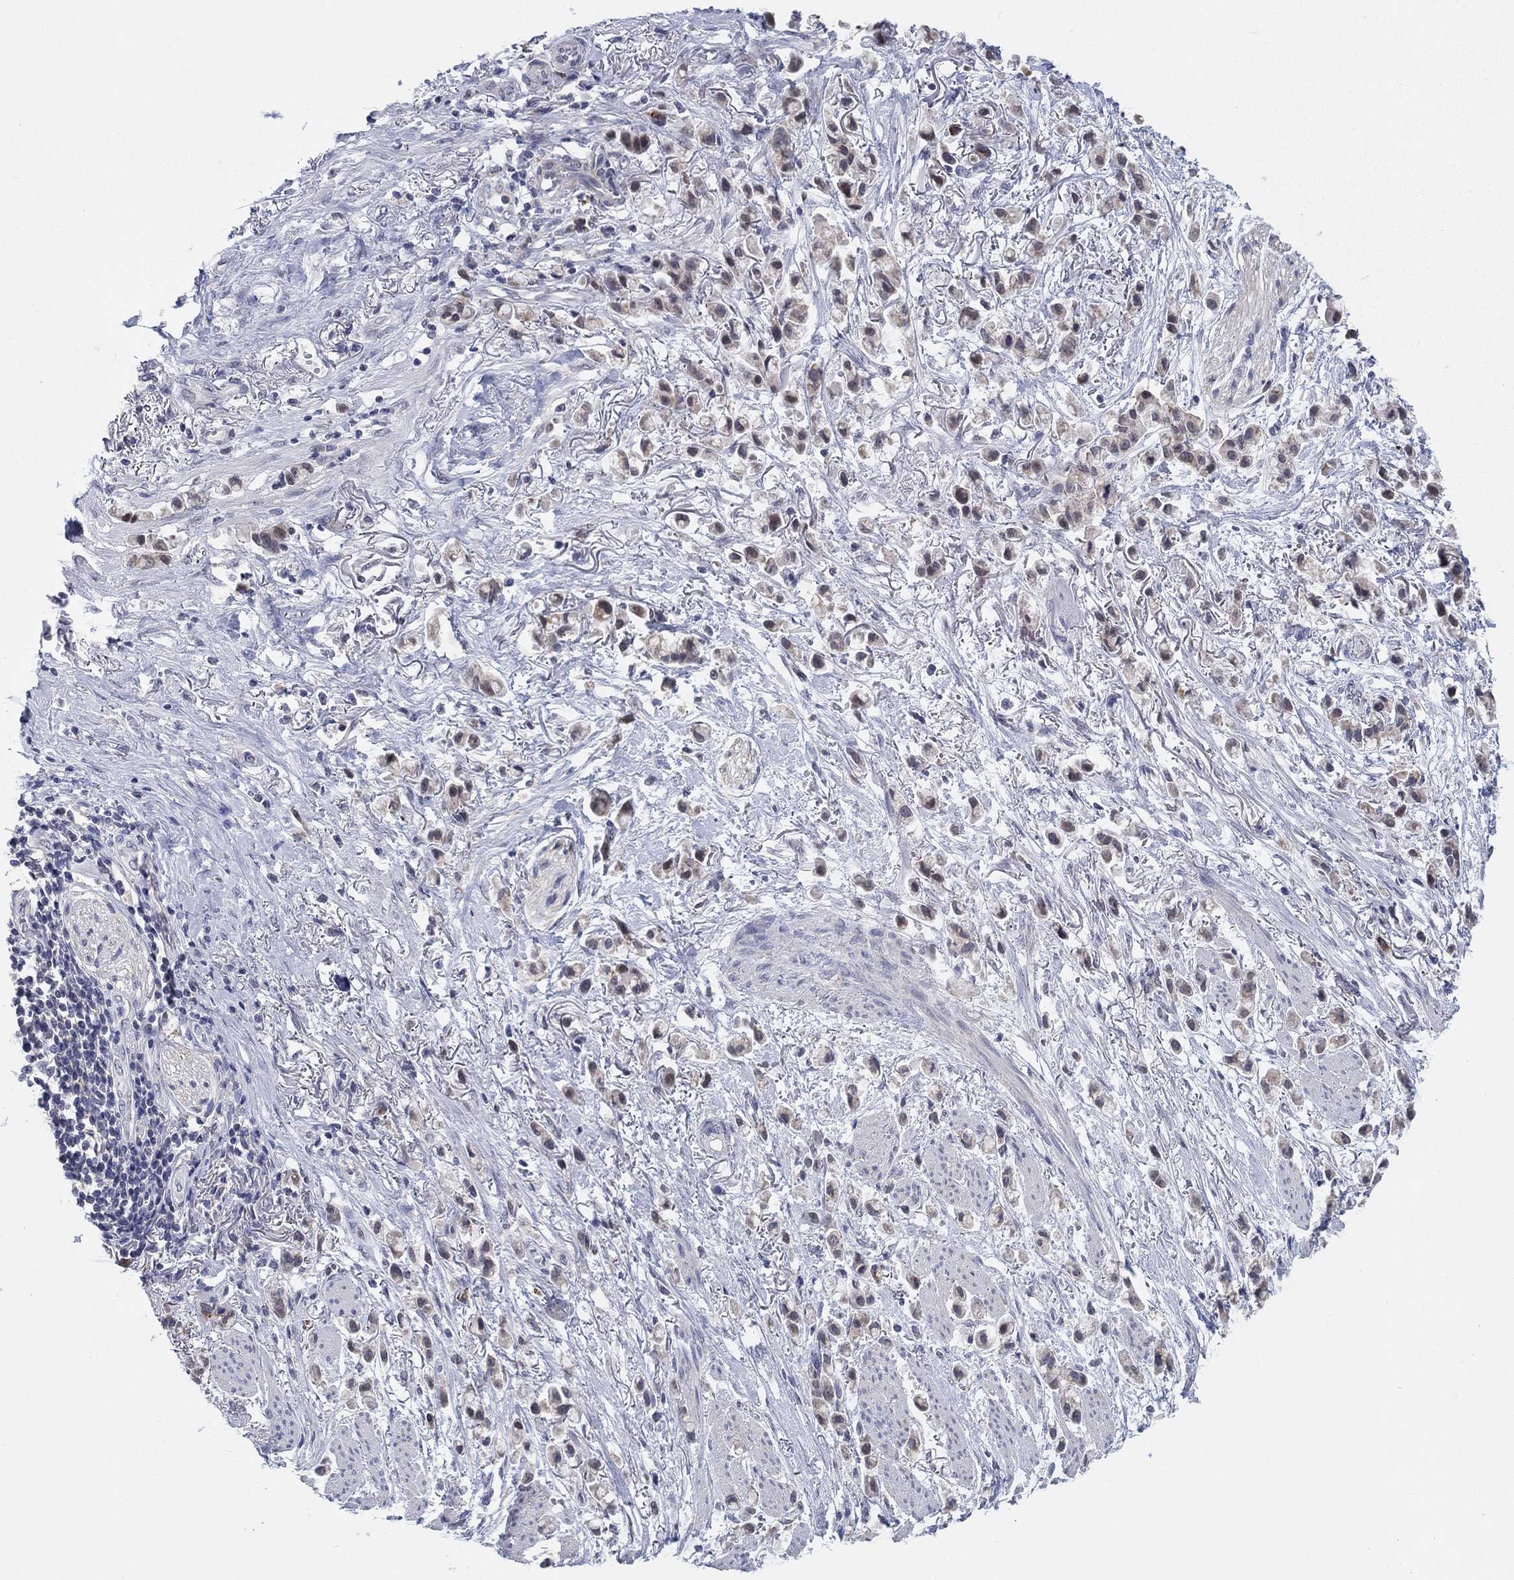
{"staining": {"intensity": "negative", "quantity": "none", "location": "none"}, "tissue": "stomach cancer", "cell_type": "Tumor cells", "image_type": "cancer", "snomed": [{"axis": "morphology", "description": "Adenocarcinoma, NOS"}, {"axis": "topography", "description": "Stomach"}], "caption": "Immunohistochemistry (IHC) photomicrograph of adenocarcinoma (stomach) stained for a protein (brown), which displays no staining in tumor cells.", "gene": "SDC1", "patient": {"sex": "female", "age": 81}}